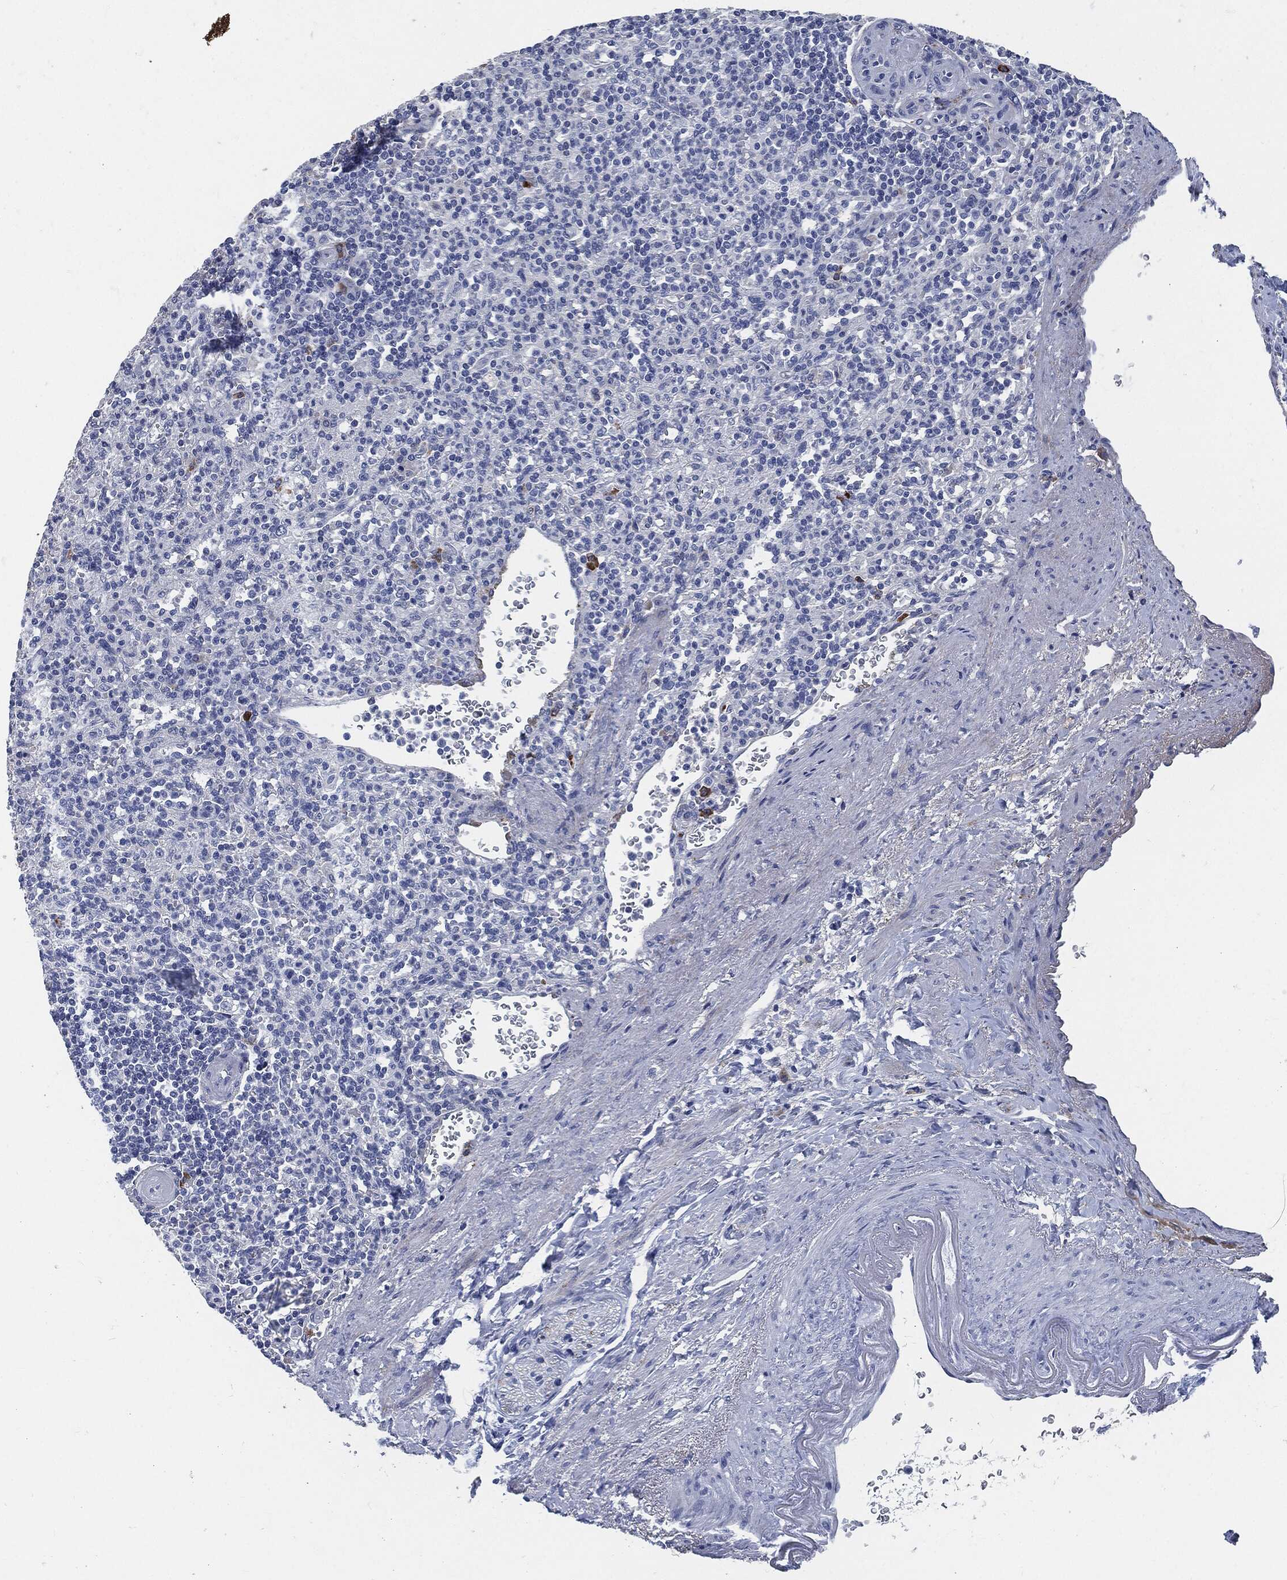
{"staining": {"intensity": "strong", "quantity": "<25%", "location": "cytoplasmic/membranous"}, "tissue": "spleen", "cell_type": "Cells in red pulp", "image_type": "normal", "snomed": [{"axis": "morphology", "description": "Normal tissue, NOS"}, {"axis": "topography", "description": "Spleen"}], "caption": "Immunohistochemistry (IHC) image of benign spleen: human spleen stained using IHC demonstrates medium levels of strong protein expression localized specifically in the cytoplasmic/membranous of cells in red pulp, appearing as a cytoplasmic/membranous brown color.", "gene": "CD27", "patient": {"sex": "female", "age": 74}}